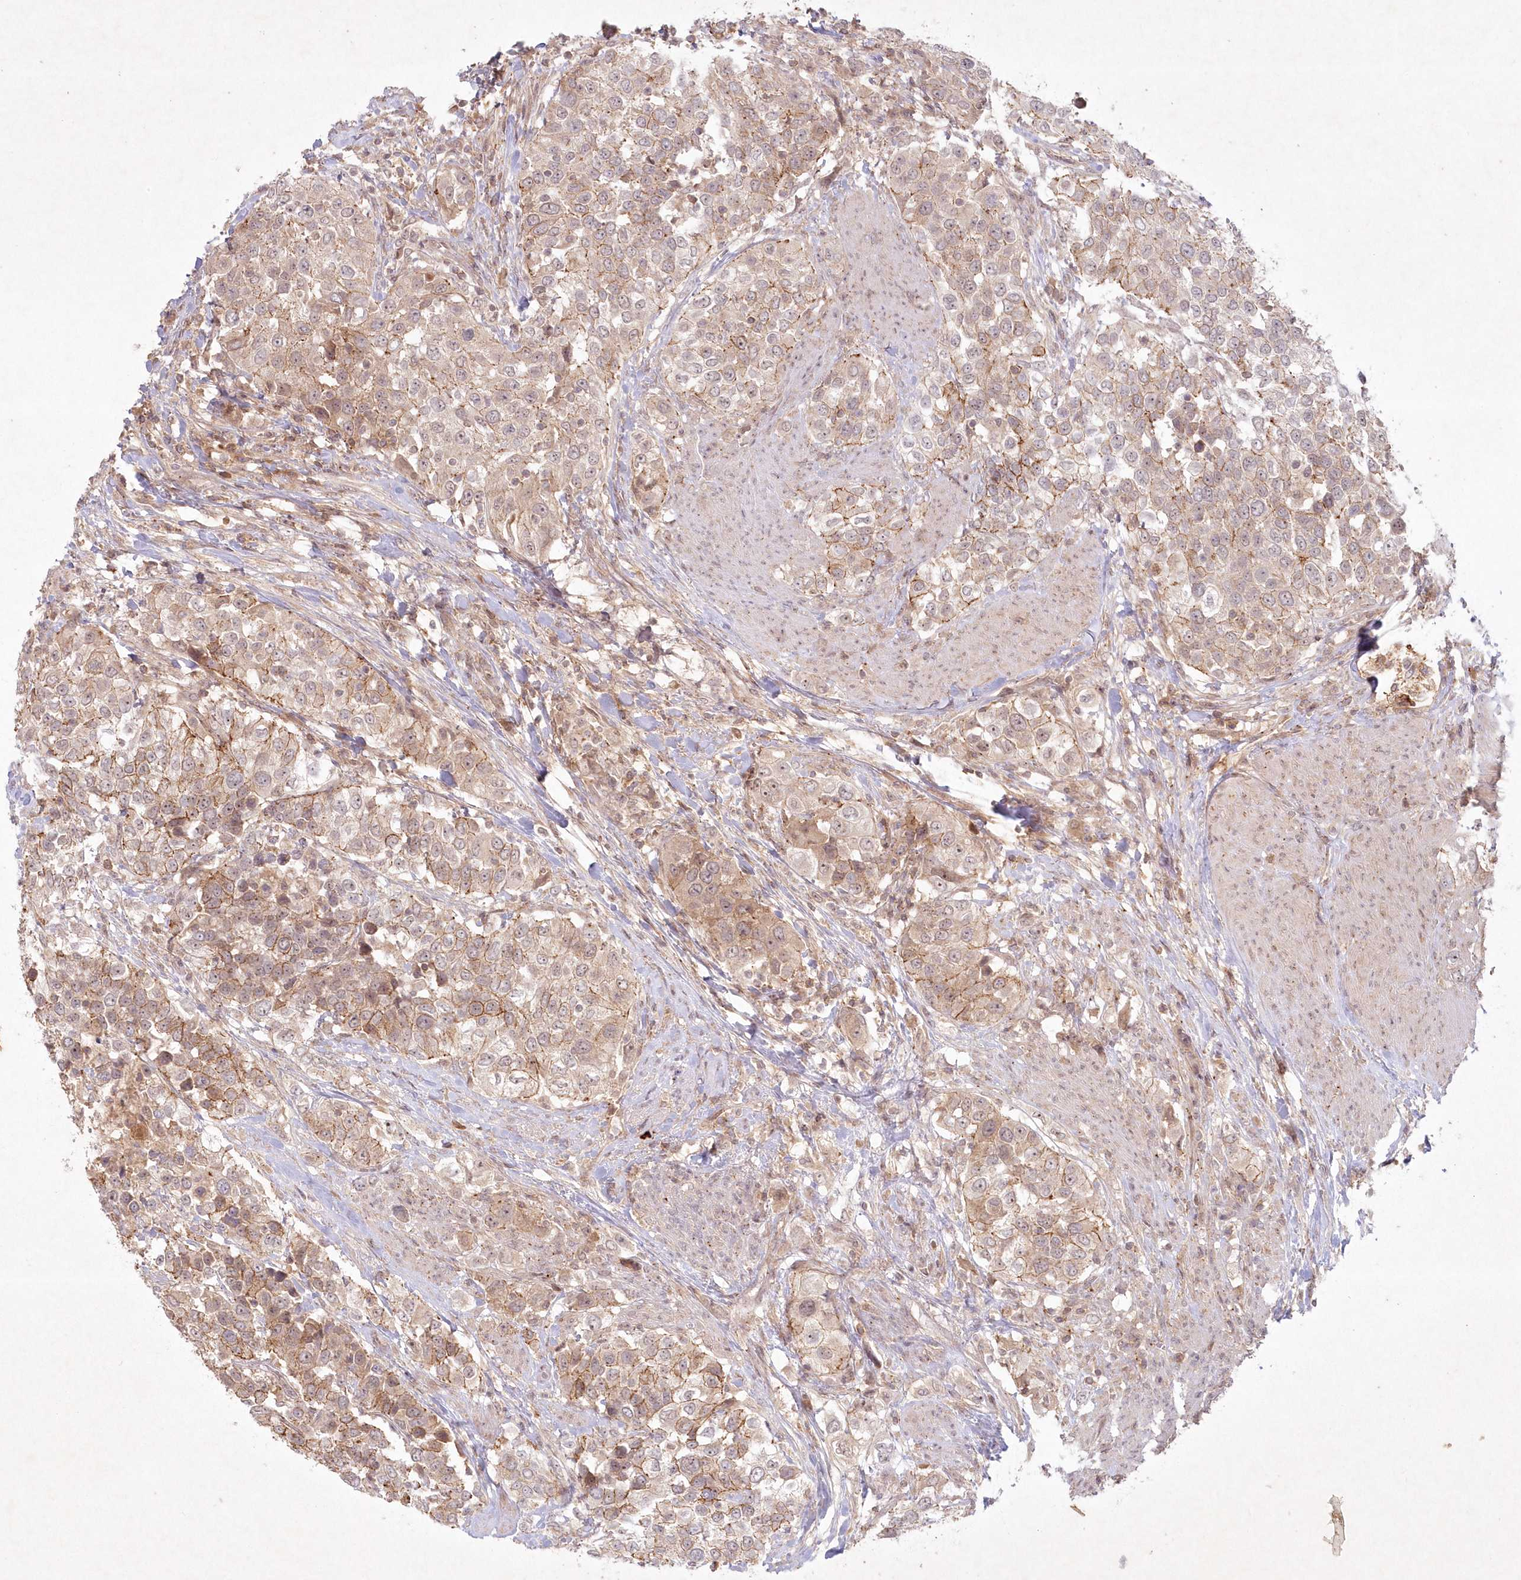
{"staining": {"intensity": "moderate", "quantity": "25%-75%", "location": "cytoplasmic/membranous,nuclear"}, "tissue": "urothelial cancer", "cell_type": "Tumor cells", "image_type": "cancer", "snomed": [{"axis": "morphology", "description": "Urothelial carcinoma, High grade"}, {"axis": "topography", "description": "Urinary bladder"}], "caption": "Moderate cytoplasmic/membranous and nuclear expression for a protein is appreciated in about 25%-75% of tumor cells of high-grade urothelial carcinoma using IHC.", "gene": "TOGARAM2", "patient": {"sex": "female", "age": 80}}